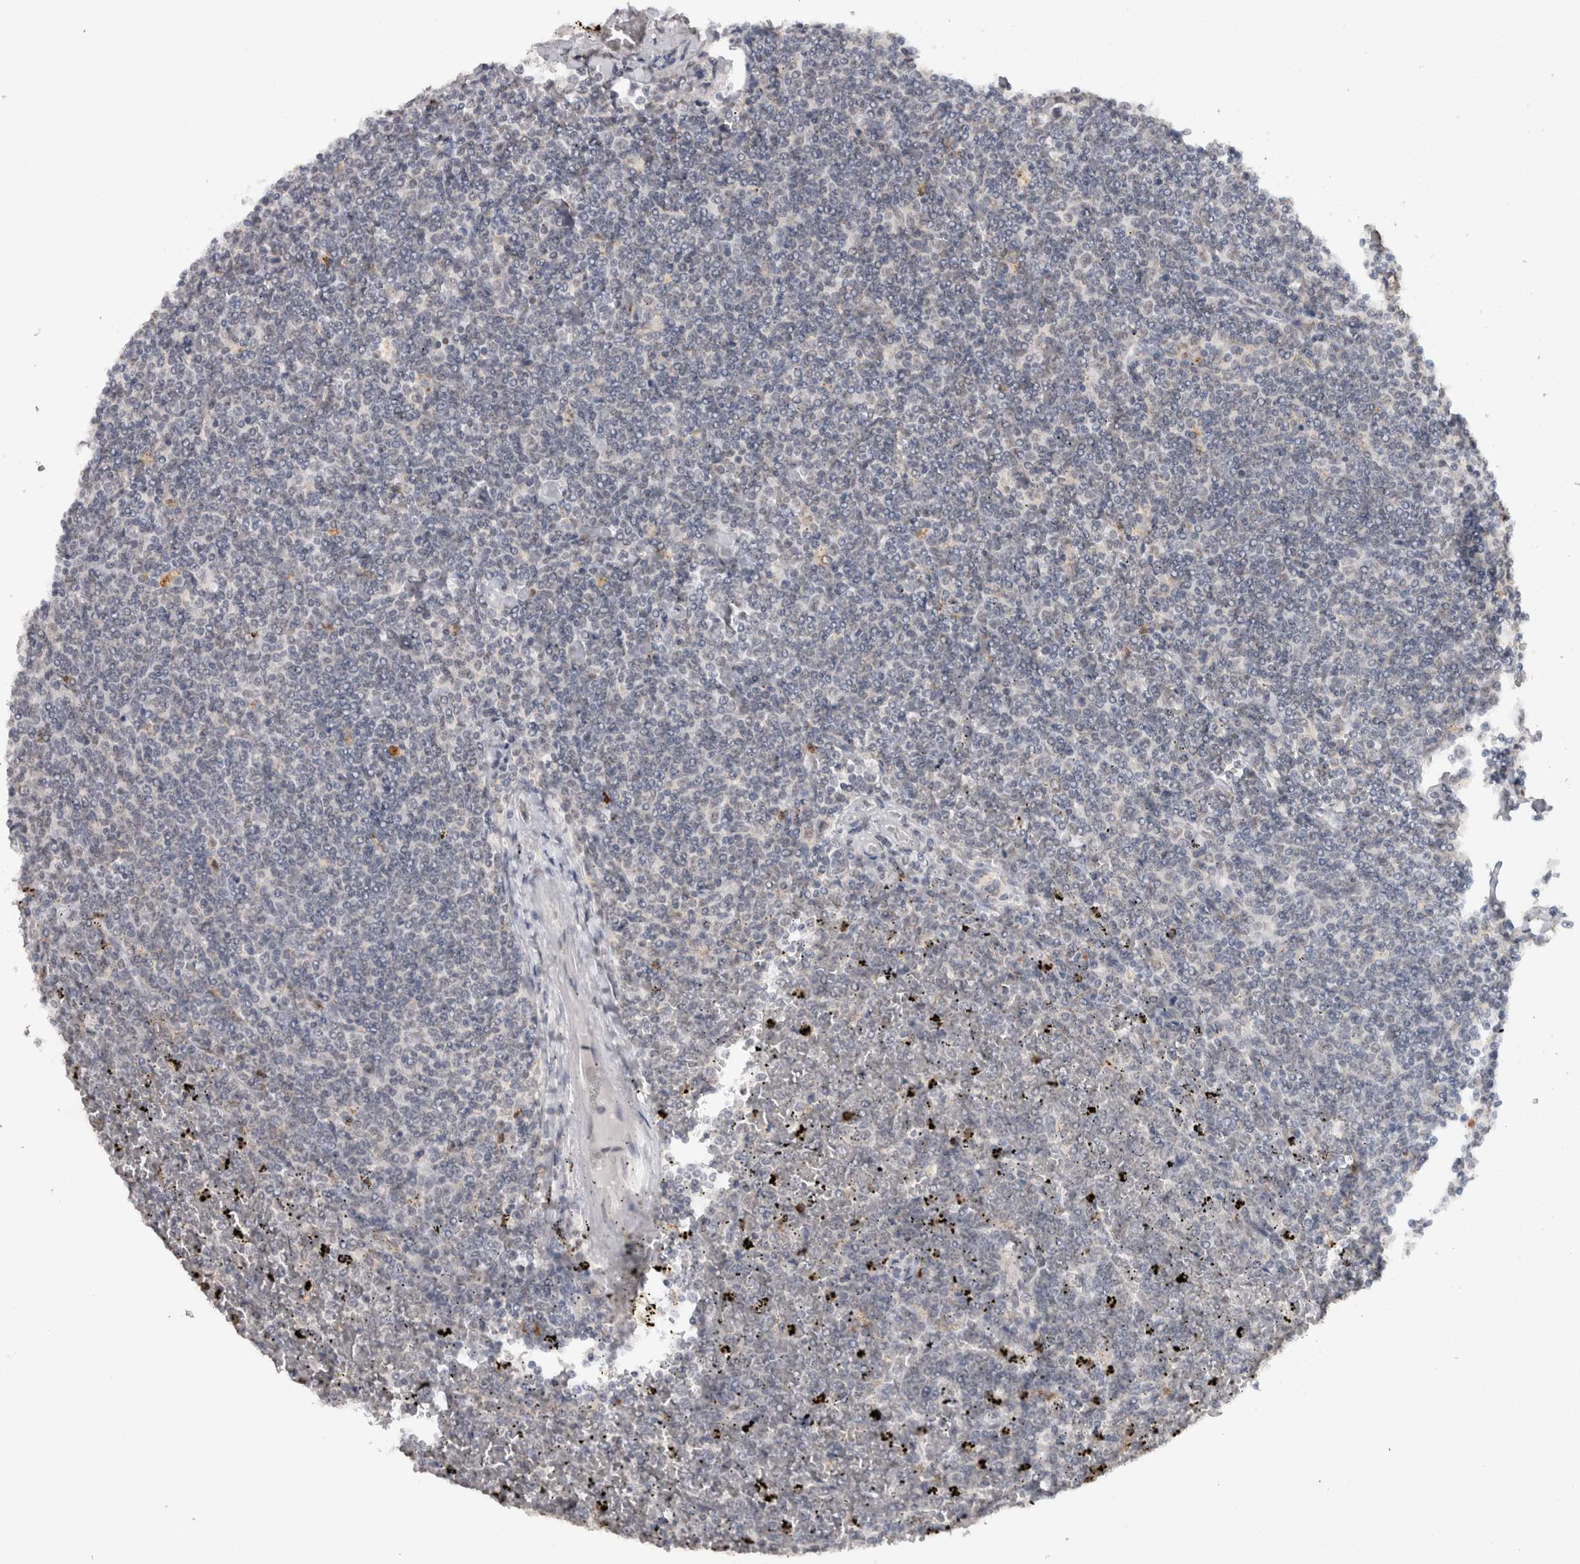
{"staining": {"intensity": "negative", "quantity": "none", "location": "none"}, "tissue": "lymphoma", "cell_type": "Tumor cells", "image_type": "cancer", "snomed": [{"axis": "morphology", "description": "Malignant lymphoma, non-Hodgkin's type, Low grade"}, {"axis": "topography", "description": "Spleen"}], "caption": "This micrograph is of low-grade malignant lymphoma, non-Hodgkin's type stained with IHC to label a protein in brown with the nuclei are counter-stained blue. There is no expression in tumor cells. Brightfield microscopy of IHC stained with DAB (brown) and hematoxylin (blue), captured at high magnification.", "gene": "RPS6KA2", "patient": {"sex": "female", "age": 19}}